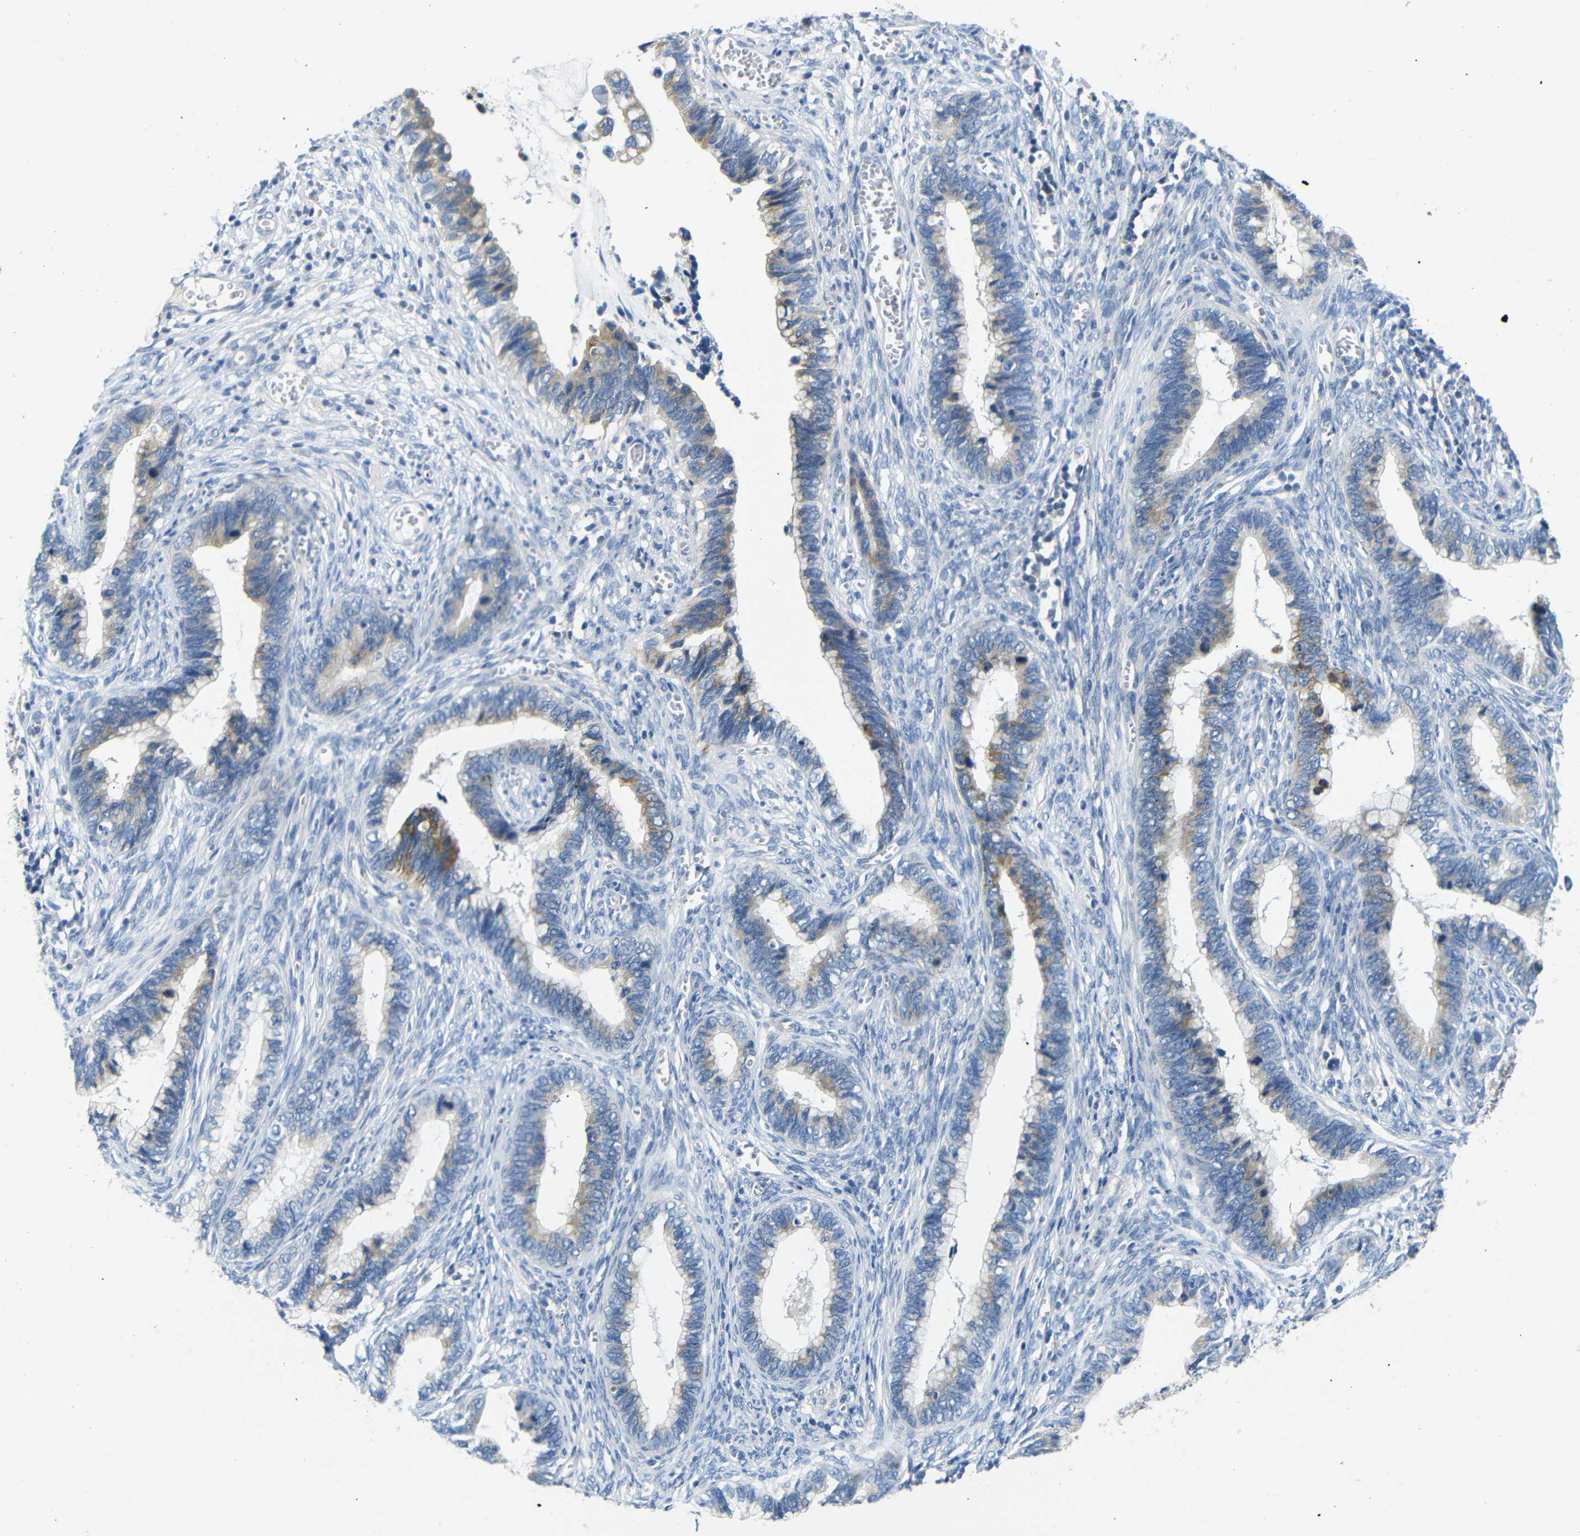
{"staining": {"intensity": "moderate", "quantity": "<25%", "location": "cytoplasmic/membranous"}, "tissue": "cervical cancer", "cell_type": "Tumor cells", "image_type": "cancer", "snomed": [{"axis": "morphology", "description": "Adenocarcinoma, NOS"}, {"axis": "topography", "description": "Cervix"}], "caption": "Human cervical cancer stained with a brown dye exhibits moderate cytoplasmic/membranous positive positivity in about <25% of tumor cells.", "gene": "DCP1A", "patient": {"sex": "female", "age": 44}}